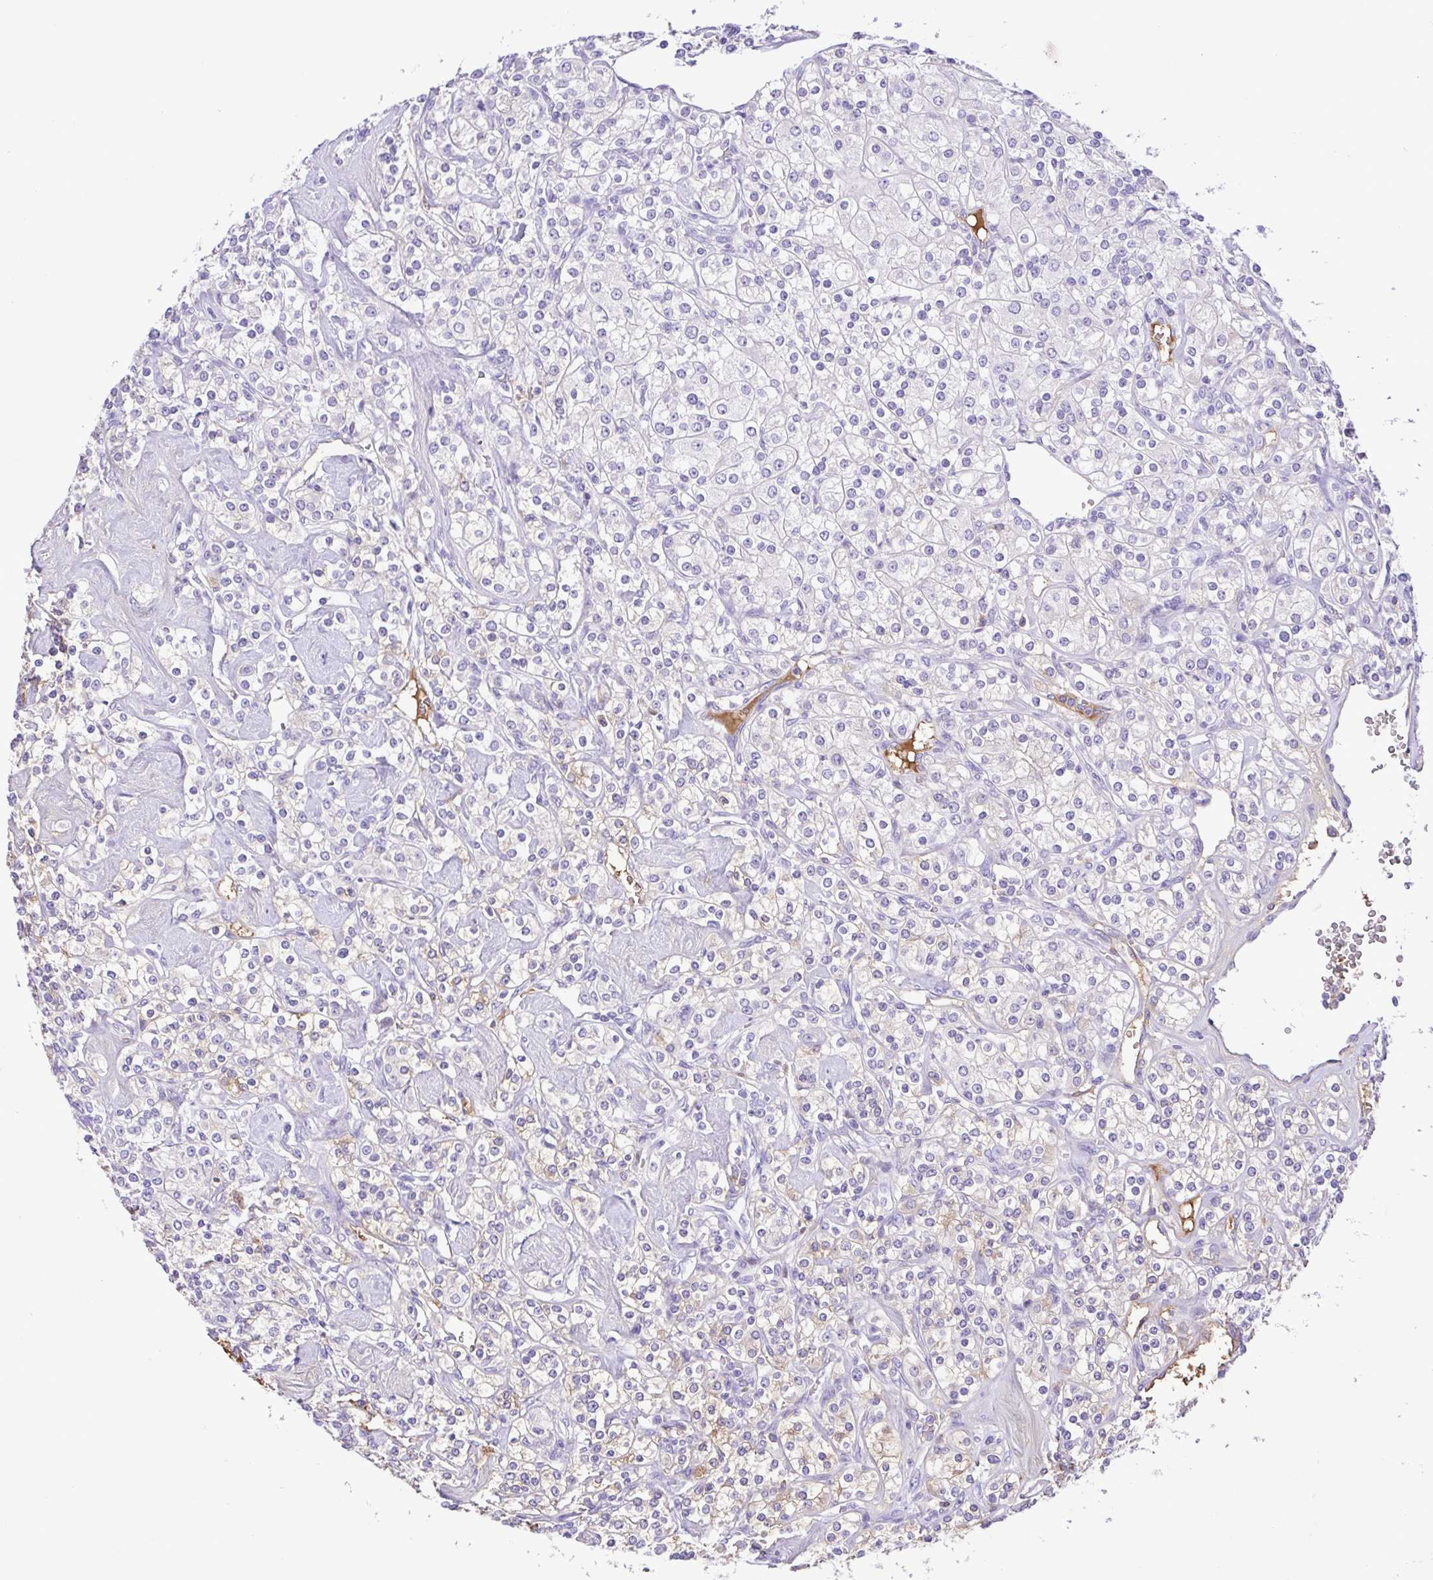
{"staining": {"intensity": "weak", "quantity": "<25%", "location": "cytoplasmic/membranous"}, "tissue": "renal cancer", "cell_type": "Tumor cells", "image_type": "cancer", "snomed": [{"axis": "morphology", "description": "Adenocarcinoma, NOS"}, {"axis": "topography", "description": "Kidney"}], "caption": "An IHC micrograph of renal adenocarcinoma is shown. There is no staining in tumor cells of renal adenocarcinoma.", "gene": "IGFL1", "patient": {"sex": "male", "age": 77}}